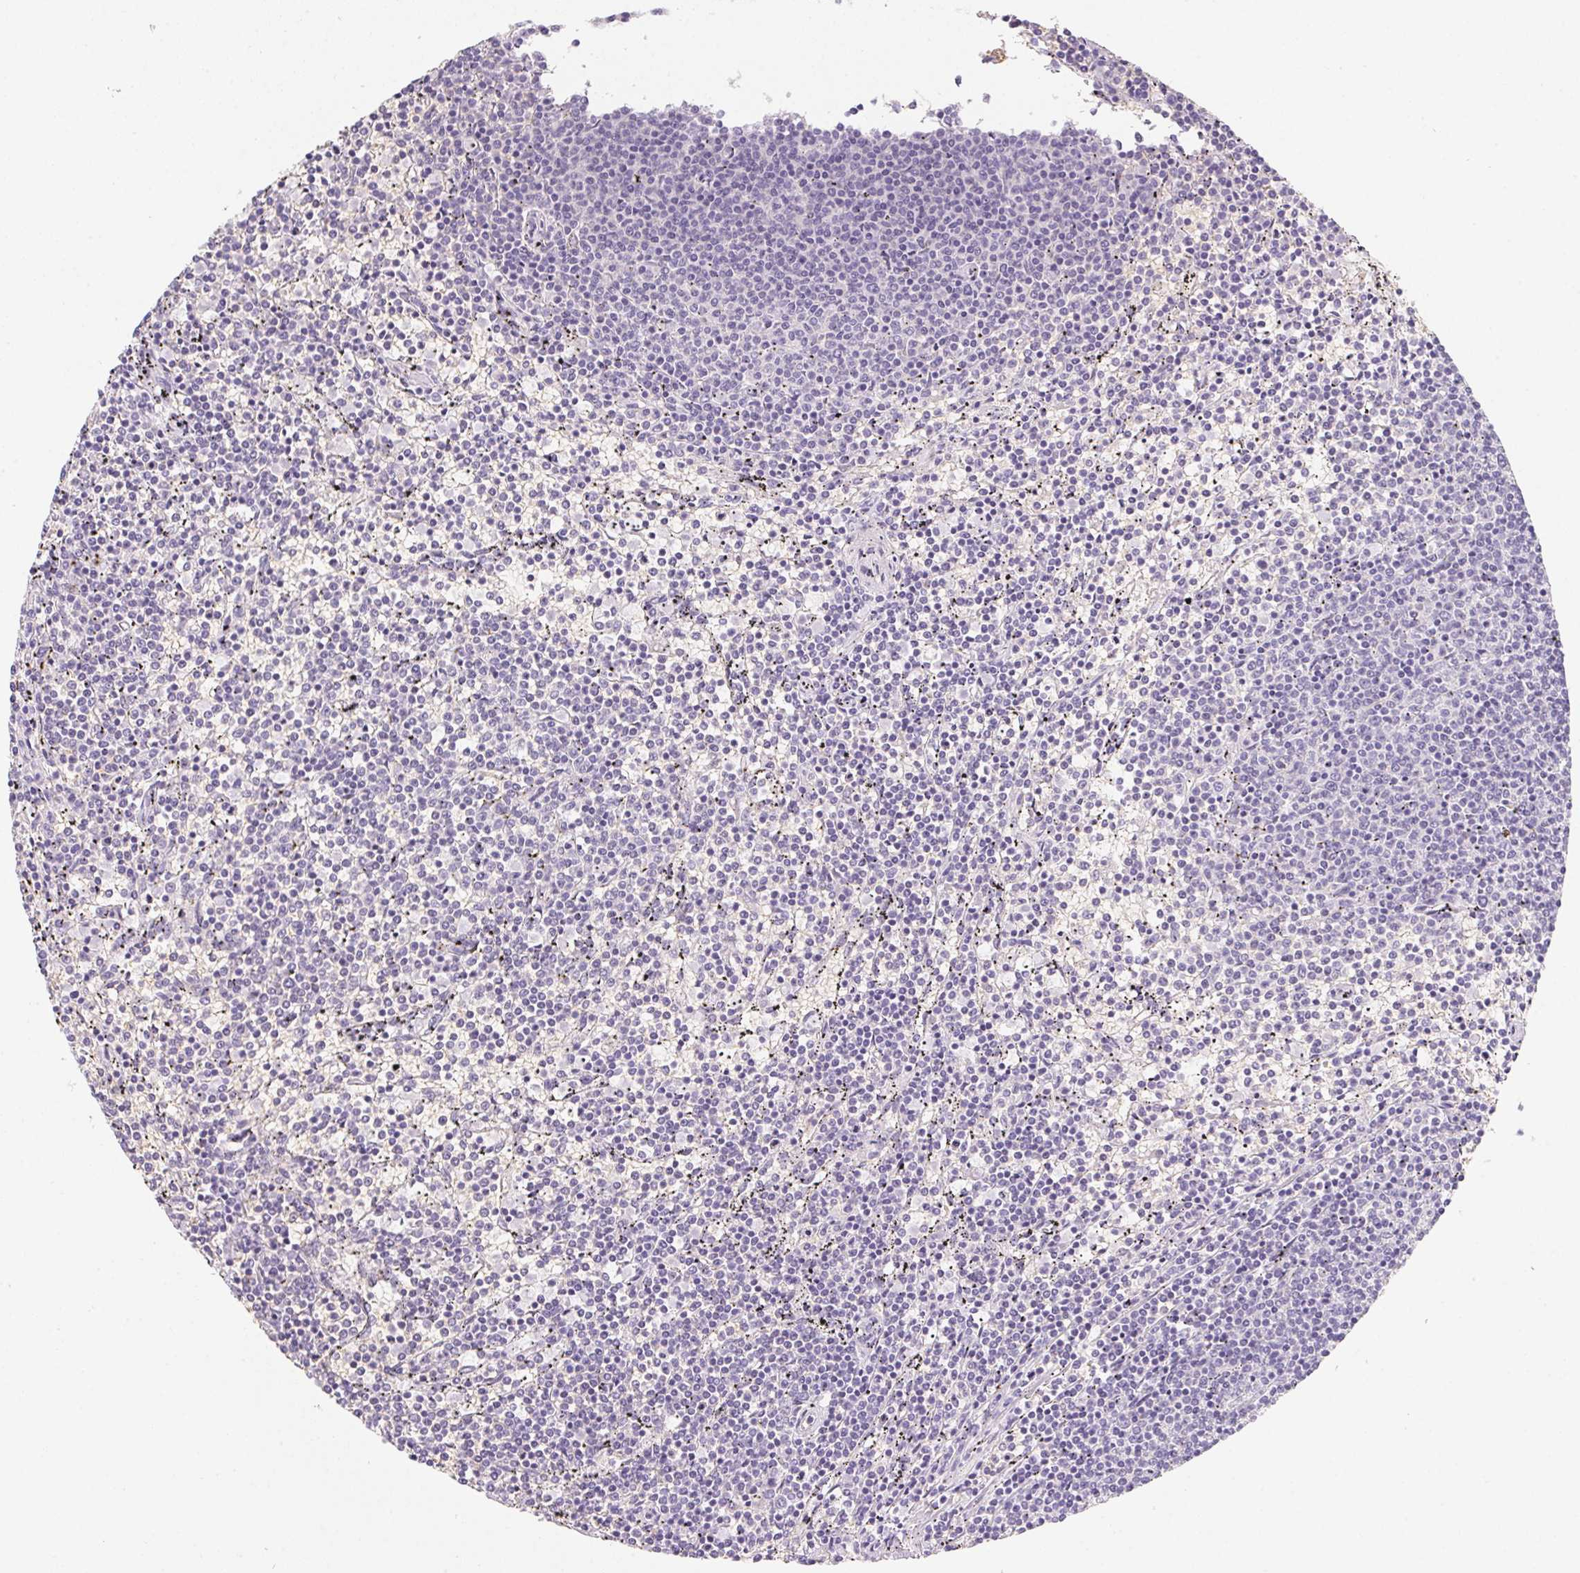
{"staining": {"intensity": "negative", "quantity": "none", "location": "none"}, "tissue": "lymphoma", "cell_type": "Tumor cells", "image_type": "cancer", "snomed": [{"axis": "morphology", "description": "Malignant lymphoma, non-Hodgkin's type, Low grade"}, {"axis": "topography", "description": "Spleen"}], "caption": "Low-grade malignant lymphoma, non-Hodgkin's type was stained to show a protein in brown. There is no significant positivity in tumor cells.", "gene": "DCD", "patient": {"sex": "female", "age": 50}}